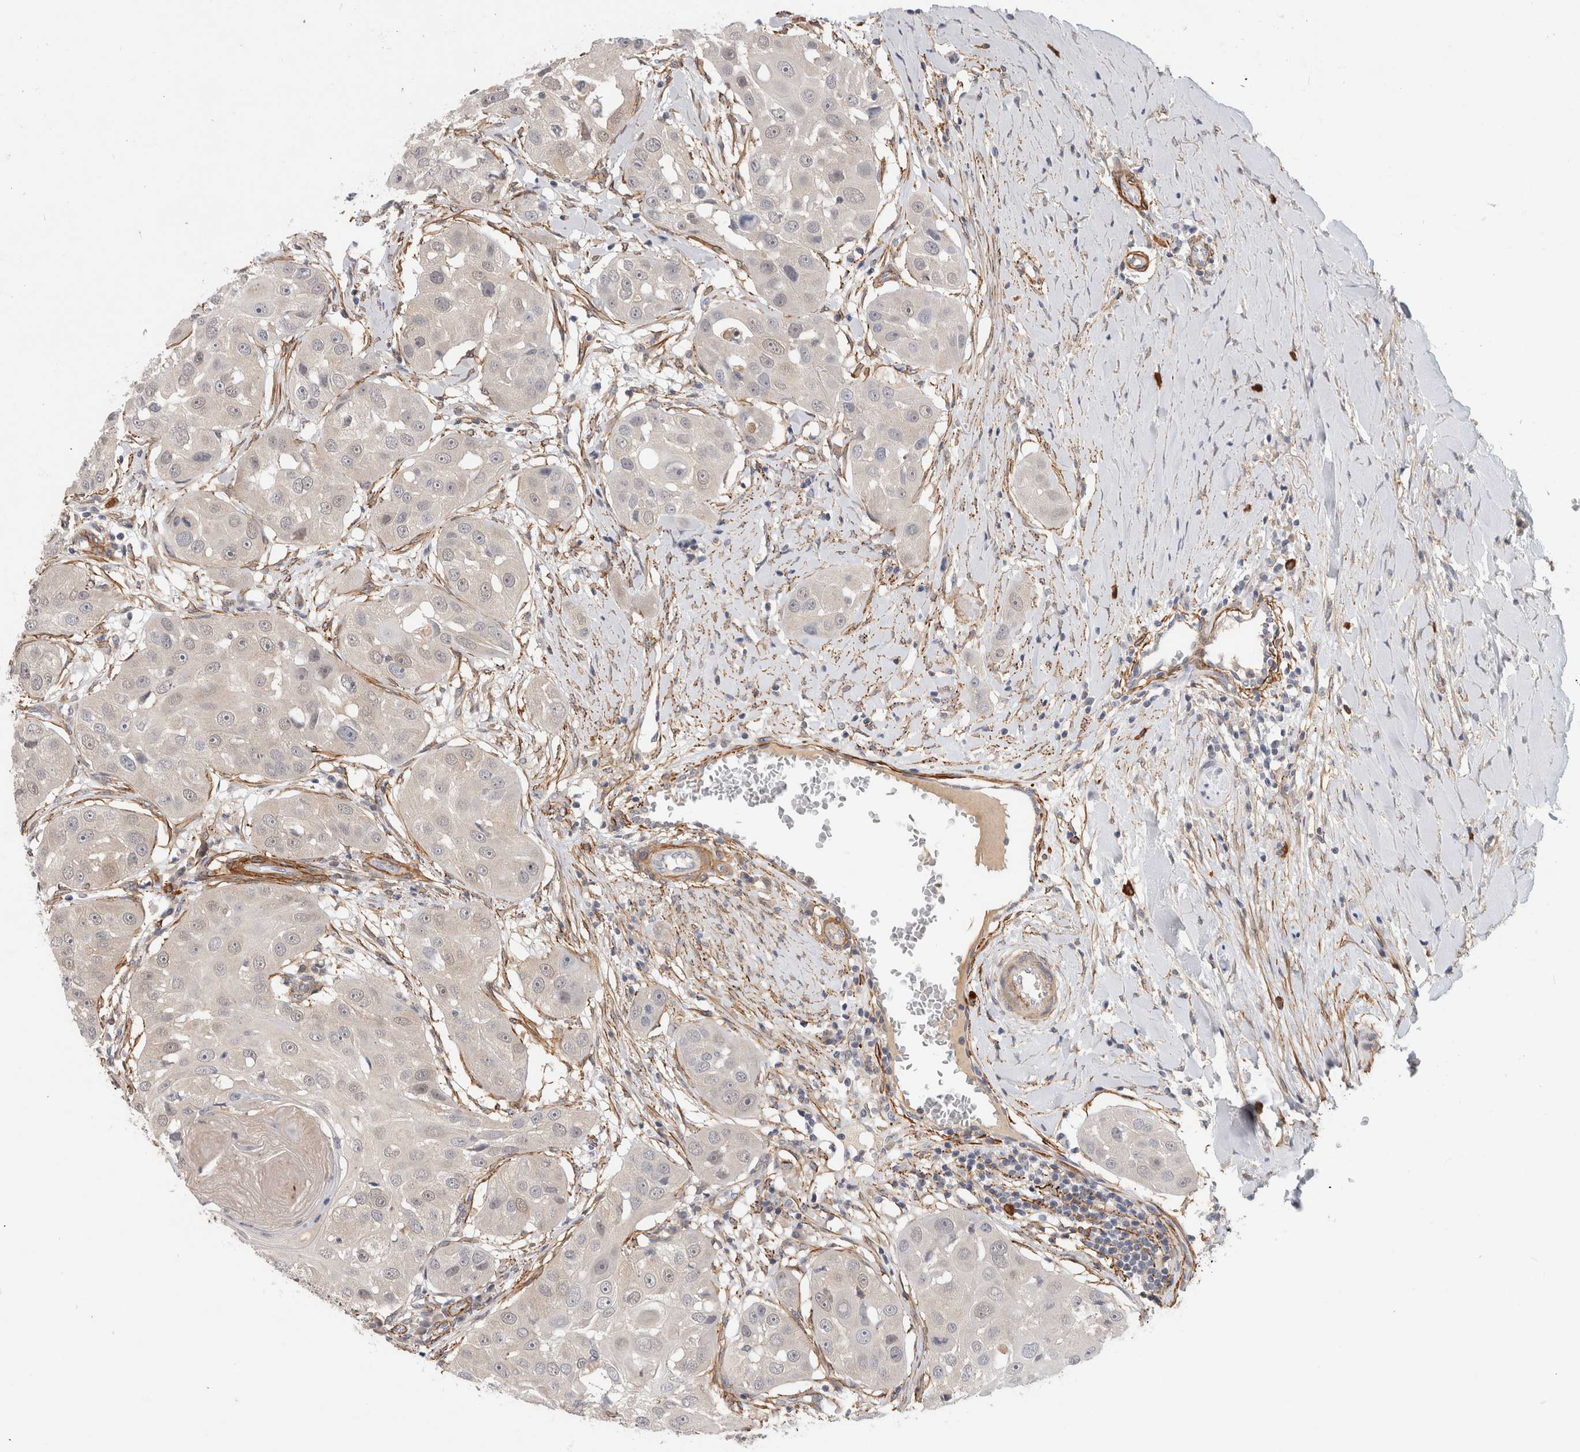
{"staining": {"intensity": "negative", "quantity": "none", "location": "none"}, "tissue": "head and neck cancer", "cell_type": "Tumor cells", "image_type": "cancer", "snomed": [{"axis": "morphology", "description": "Normal tissue, NOS"}, {"axis": "morphology", "description": "Squamous cell carcinoma, NOS"}, {"axis": "topography", "description": "Skeletal muscle"}, {"axis": "topography", "description": "Head-Neck"}], "caption": "Squamous cell carcinoma (head and neck) was stained to show a protein in brown. There is no significant staining in tumor cells.", "gene": "PGM1", "patient": {"sex": "male", "age": 51}}